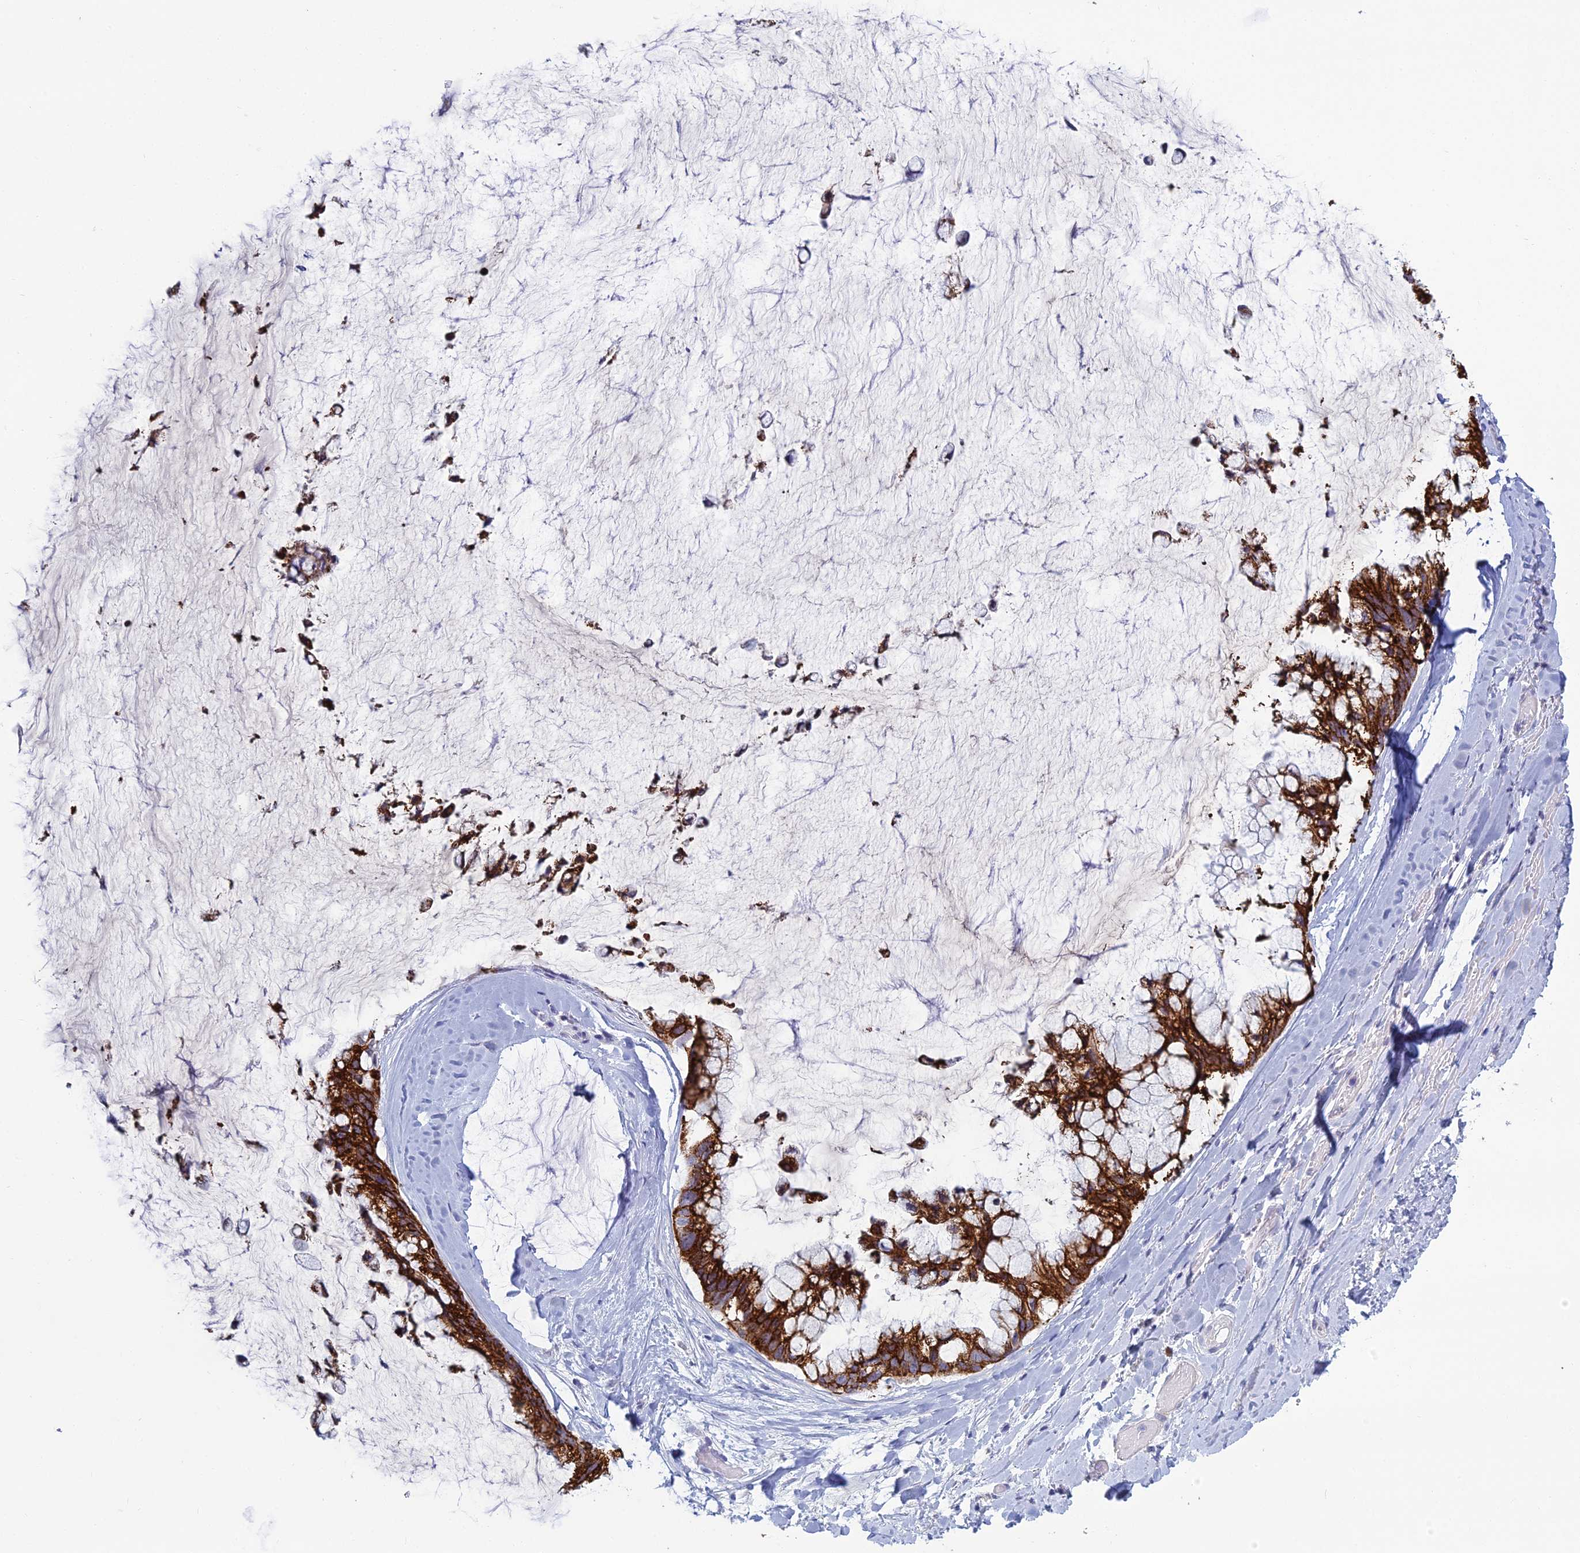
{"staining": {"intensity": "strong", "quantity": ">75%", "location": "cytoplasmic/membranous"}, "tissue": "ovarian cancer", "cell_type": "Tumor cells", "image_type": "cancer", "snomed": [{"axis": "morphology", "description": "Cystadenocarcinoma, mucinous, NOS"}, {"axis": "topography", "description": "Ovary"}], "caption": "Protein expression analysis of ovarian cancer shows strong cytoplasmic/membranous staining in about >75% of tumor cells.", "gene": "MUC13", "patient": {"sex": "female", "age": 39}}